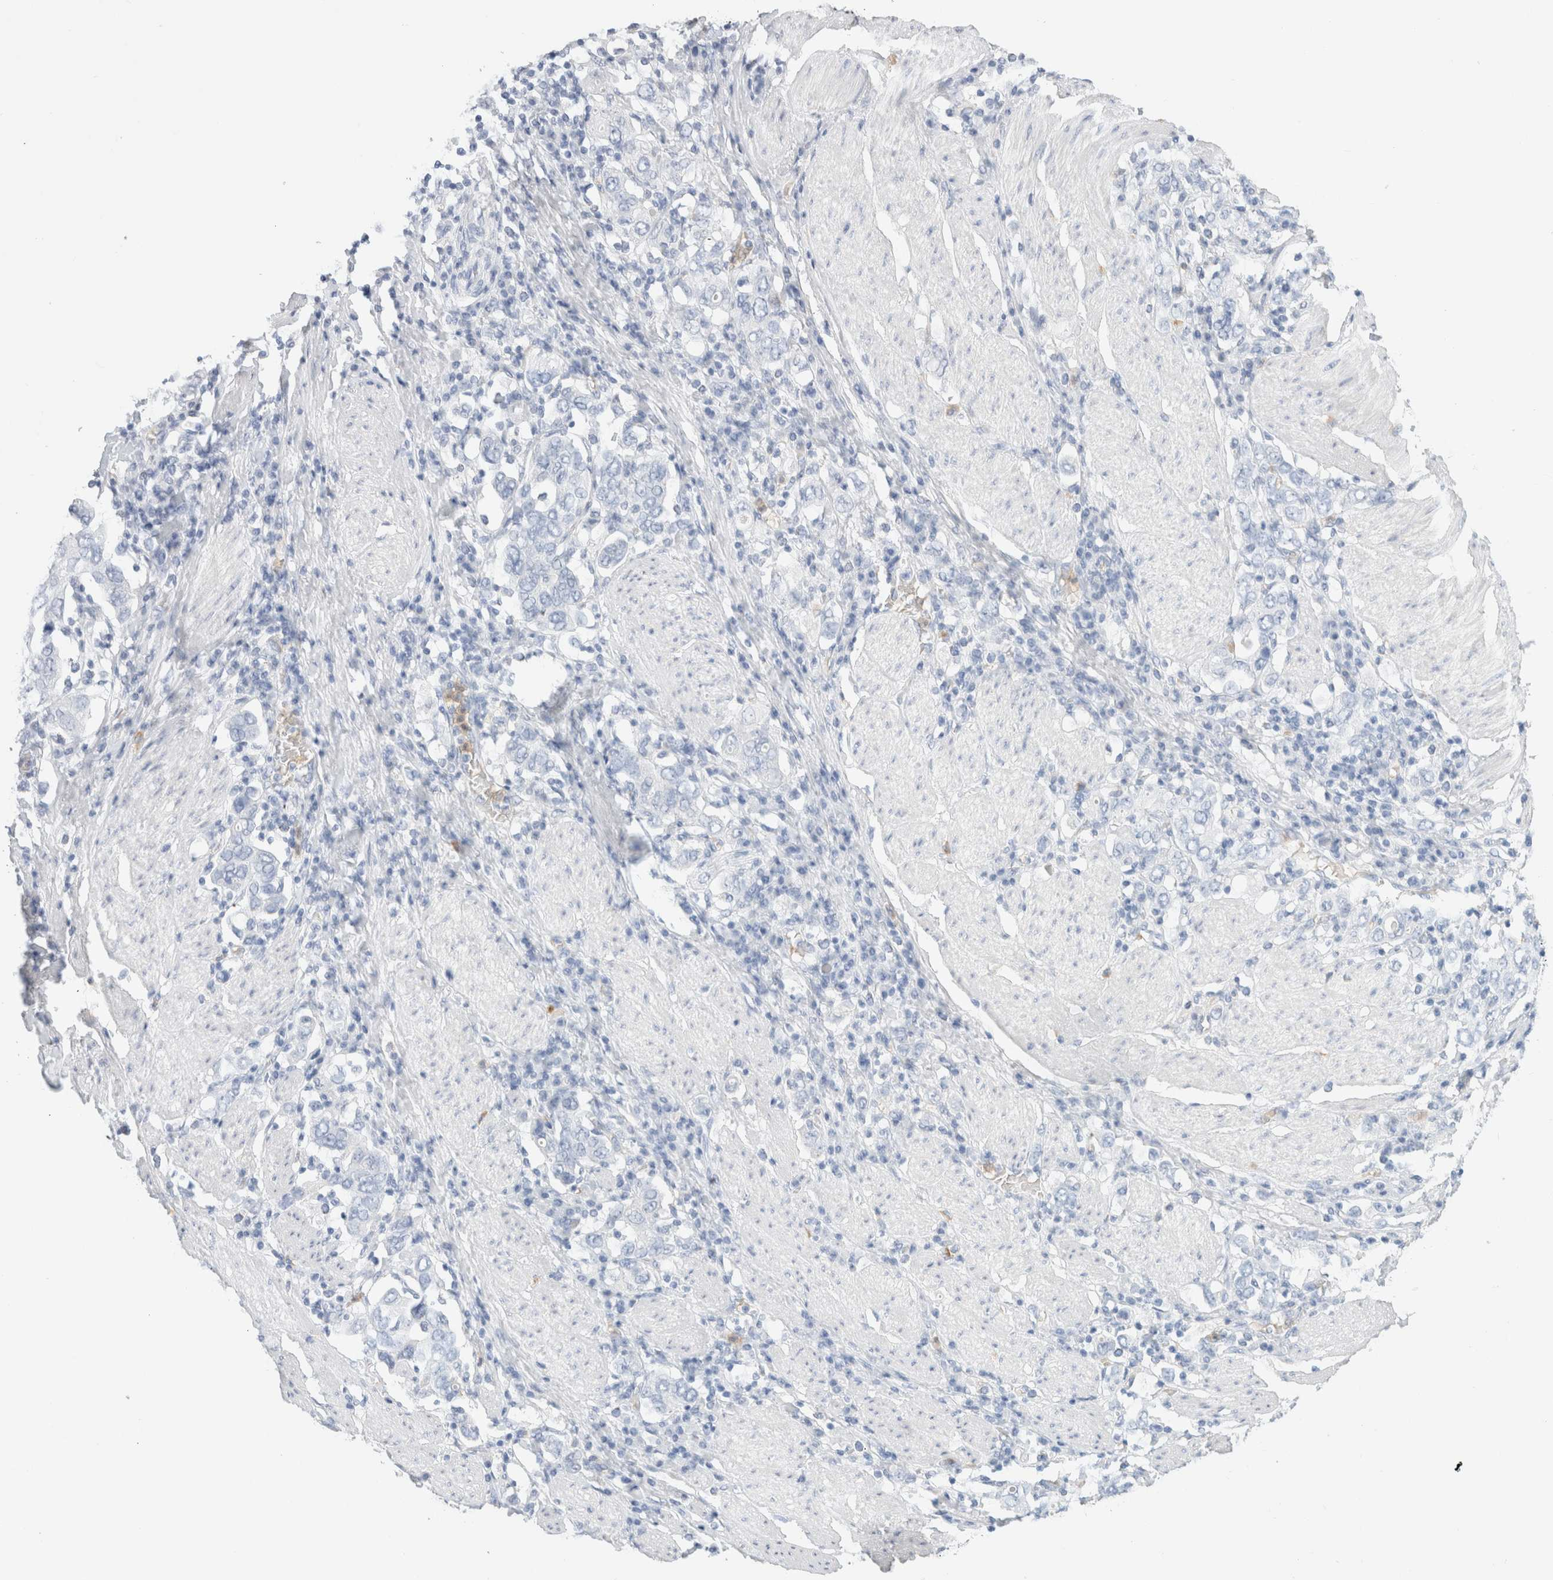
{"staining": {"intensity": "negative", "quantity": "none", "location": "none"}, "tissue": "stomach cancer", "cell_type": "Tumor cells", "image_type": "cancer", "snomed": [{"axis": "morphology", "description": "Adenocarcinoma, NOS"}, {"axis": "topography", "description": "Stomach, upper"}], "caption": "Photomicrograph shows no significant protein positivity in tumor cells of stomach cancer (adenocarcinoma).", "gene": "ARG1", "patient": {"sex": "male", "age": 62}}